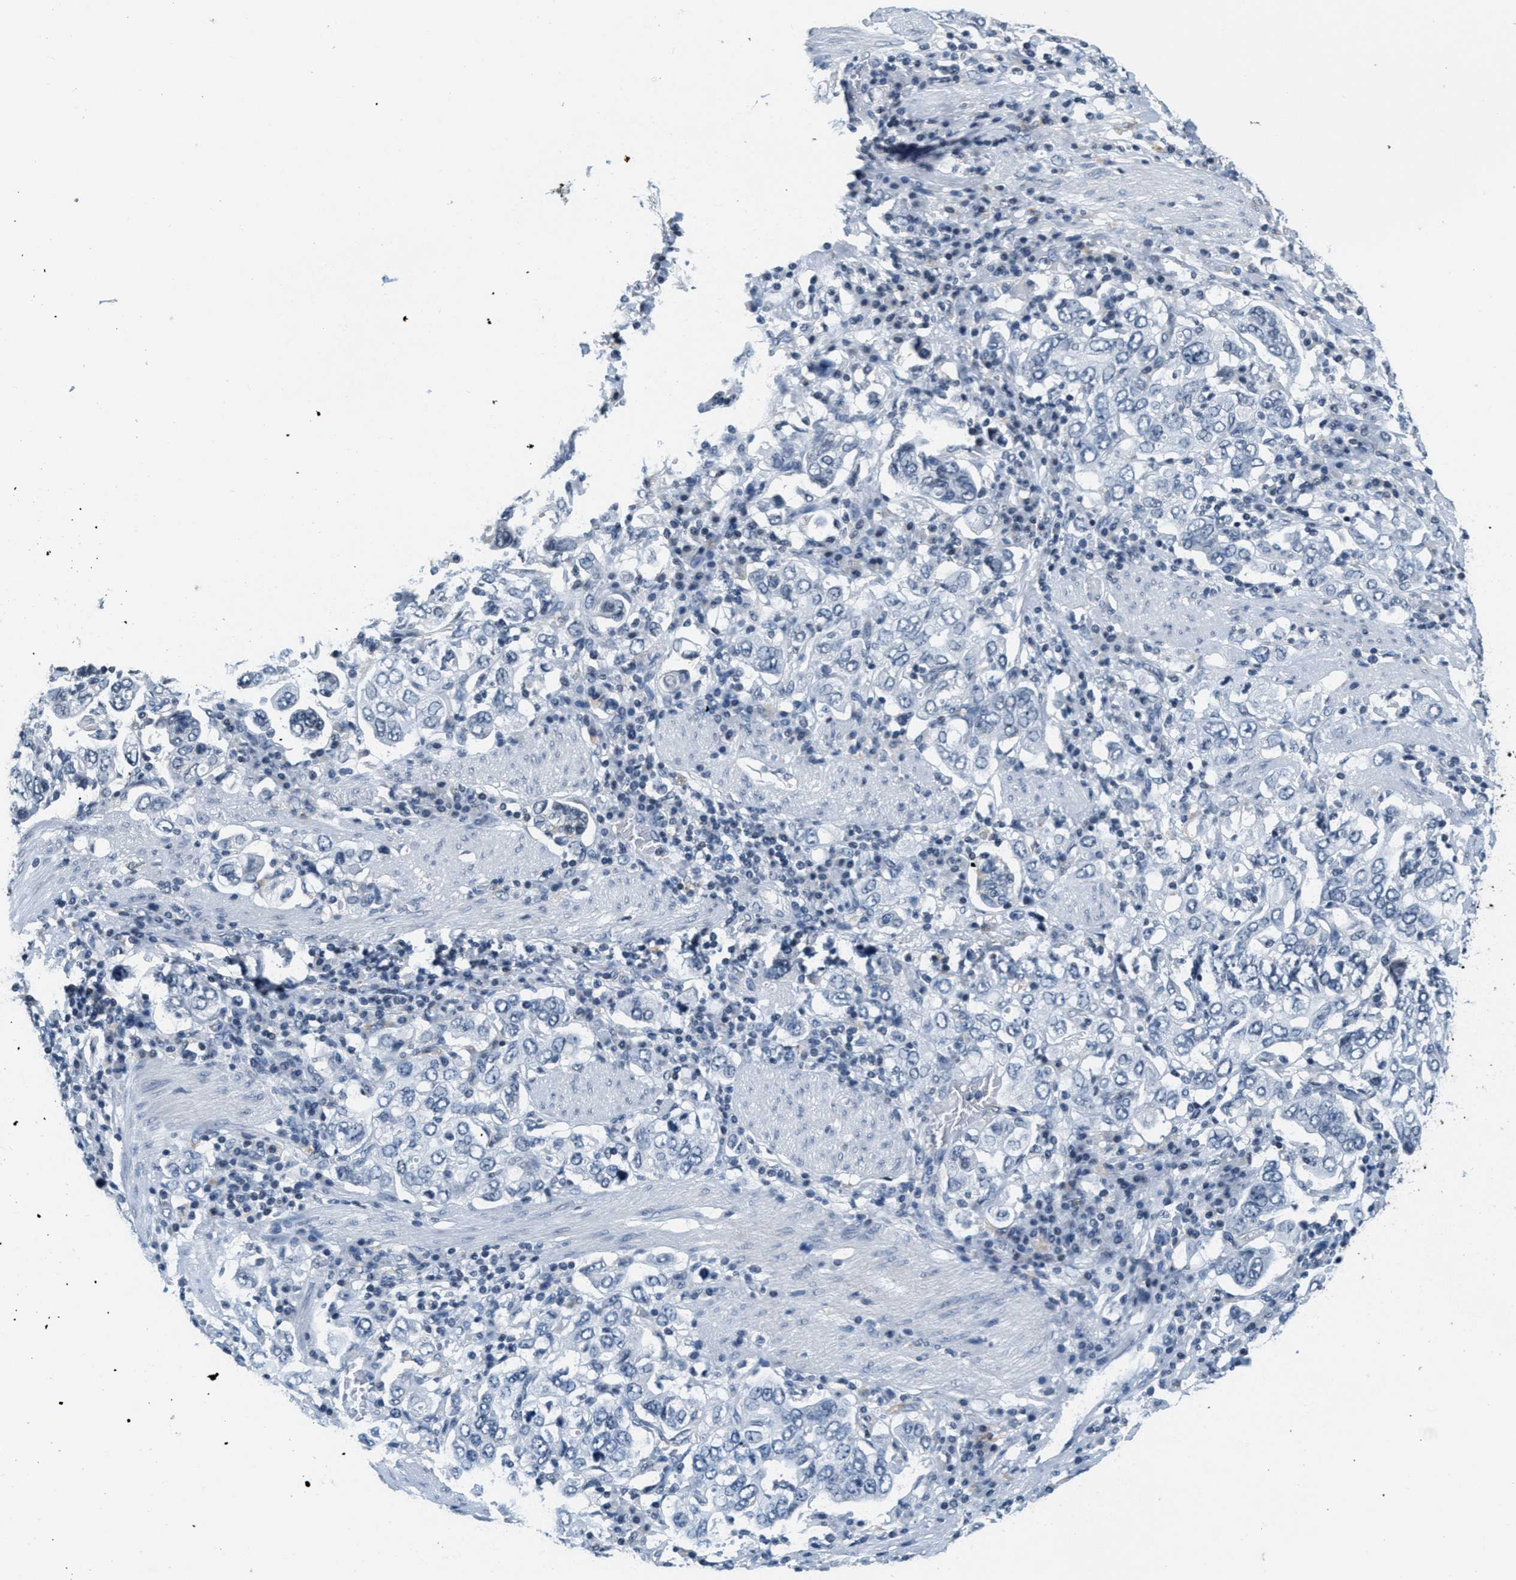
{"staining": {"intensity": "negative", "quantity": "none", "location": "none"}, "tissue": "stomach cancer", "cell_type": "Tumor cells", "image_type": "cancer", "snomed": [{"axis": "morphology", "description": "Adenocarcinoma, NOS"}, {"axis": "topography", "description": "Stomach, upper"}], "caption": "Image shows no protein expression in tumor cells of stomach cancer tissue. (Immunohistochemistry (ihc), brightfield microscopy, high magnification).", "gene": "CA4", "patient": {"sex": "male", "age": 62}}